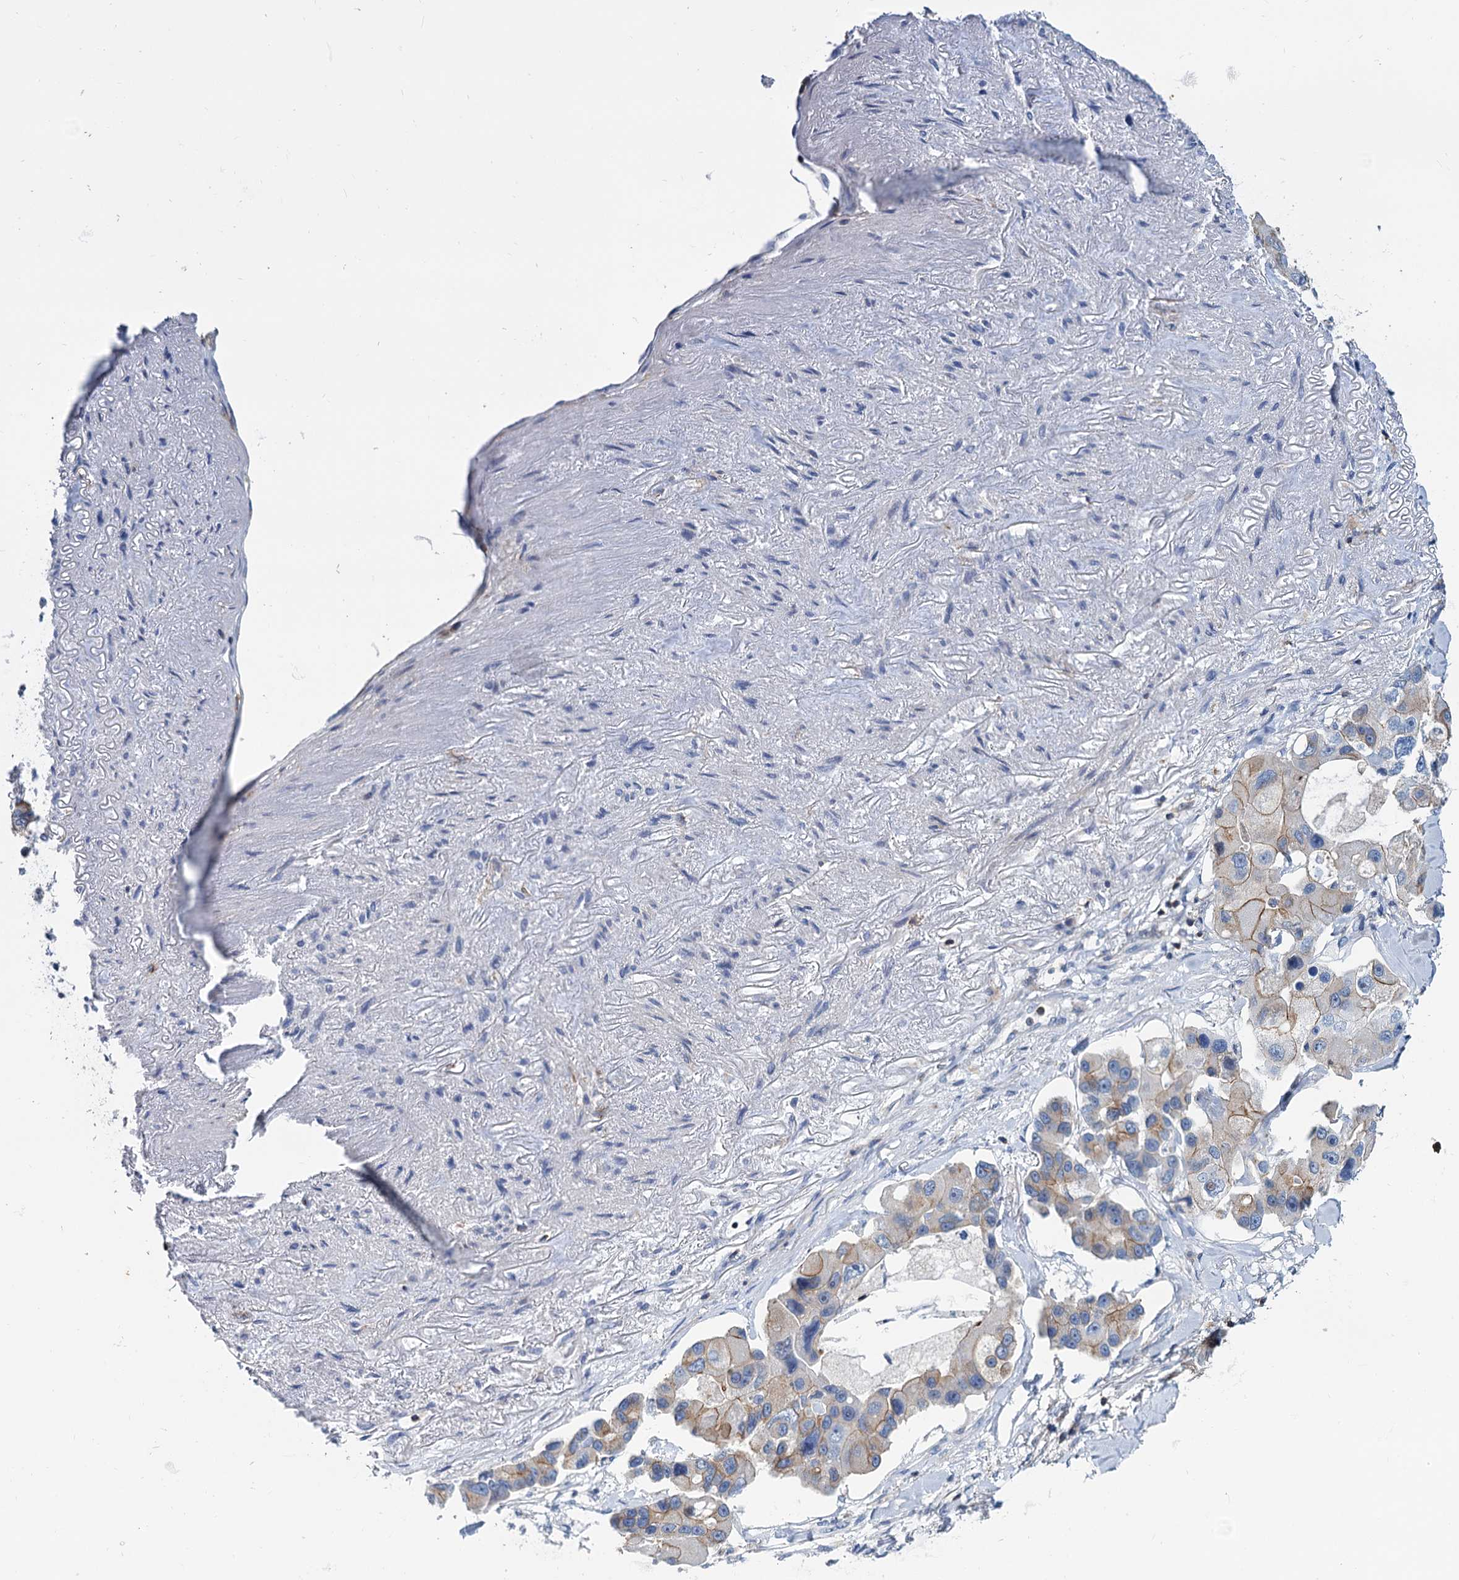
{"staining": {"intensity": "moderate", "quantity": "<25%", "location": "cytoplasmic/membranous"}, "tissue": "lung cancer", "cell_type": "Tumor cells", "image_type": "cancer", "snomed": [{"axis": "morphology", "description": "Adenocarcinoma, NOS"}, {"axis": "topography", "description": "Lung"}], "caption": "High-magnification brightfield microscopy of adenocarcinoma (lung) stained with DAB (3,3'-diaminobenzidine) (brown) and counterstained with hematoxylin (blue). tumor cells exhibit moderate cytoplasmic/membranous expression is present in about<25% of cells. (Stains: DAB in brown, nuclei in blue, Microscopy: brightfield microscopy at high magnification).", "gene": "LRCH4", "patient": {"sex": "female", "age": 54}}